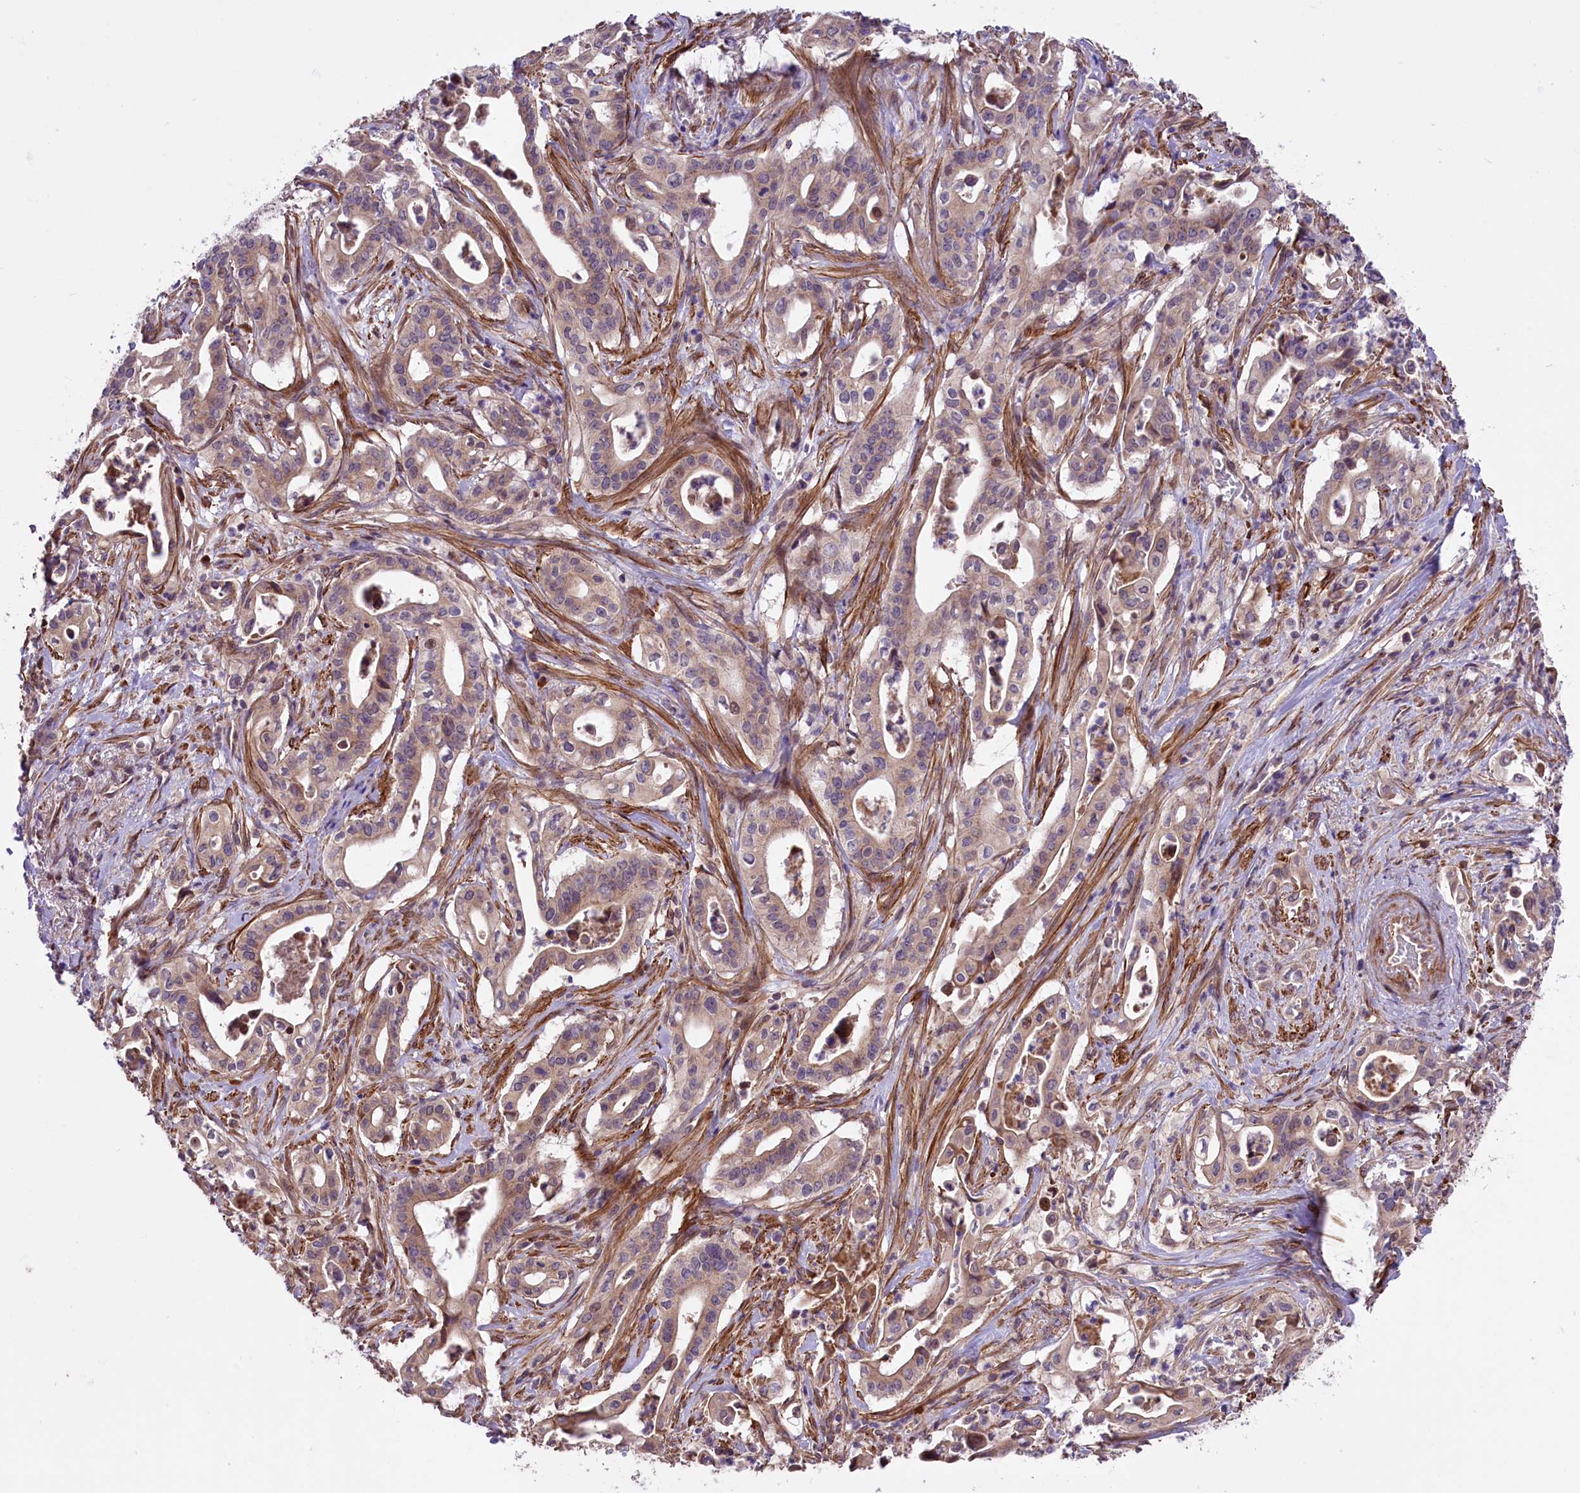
{"staining": {"intensity": "weak", "quantity": ">75%", "location": "cytoplasmic/membranous"}, "tissue": "pancreatic cancer", "cell_type": "Tumor cells", "image_type": "cancer", "snomed": [{"axis": "morphology", "description": "Adenocarcinoma, NOS"}, {"axis": "topography", "description": "Pancreas"}], "caption": "A high-resolution histopathology image shows IHC staining of pancreatic cancer, which shows weak cytoplasmic/membranous expression in about >75% of tumor cells.", "gene": "HDAC5", "patient": {"sex": "female", "age": 77}}